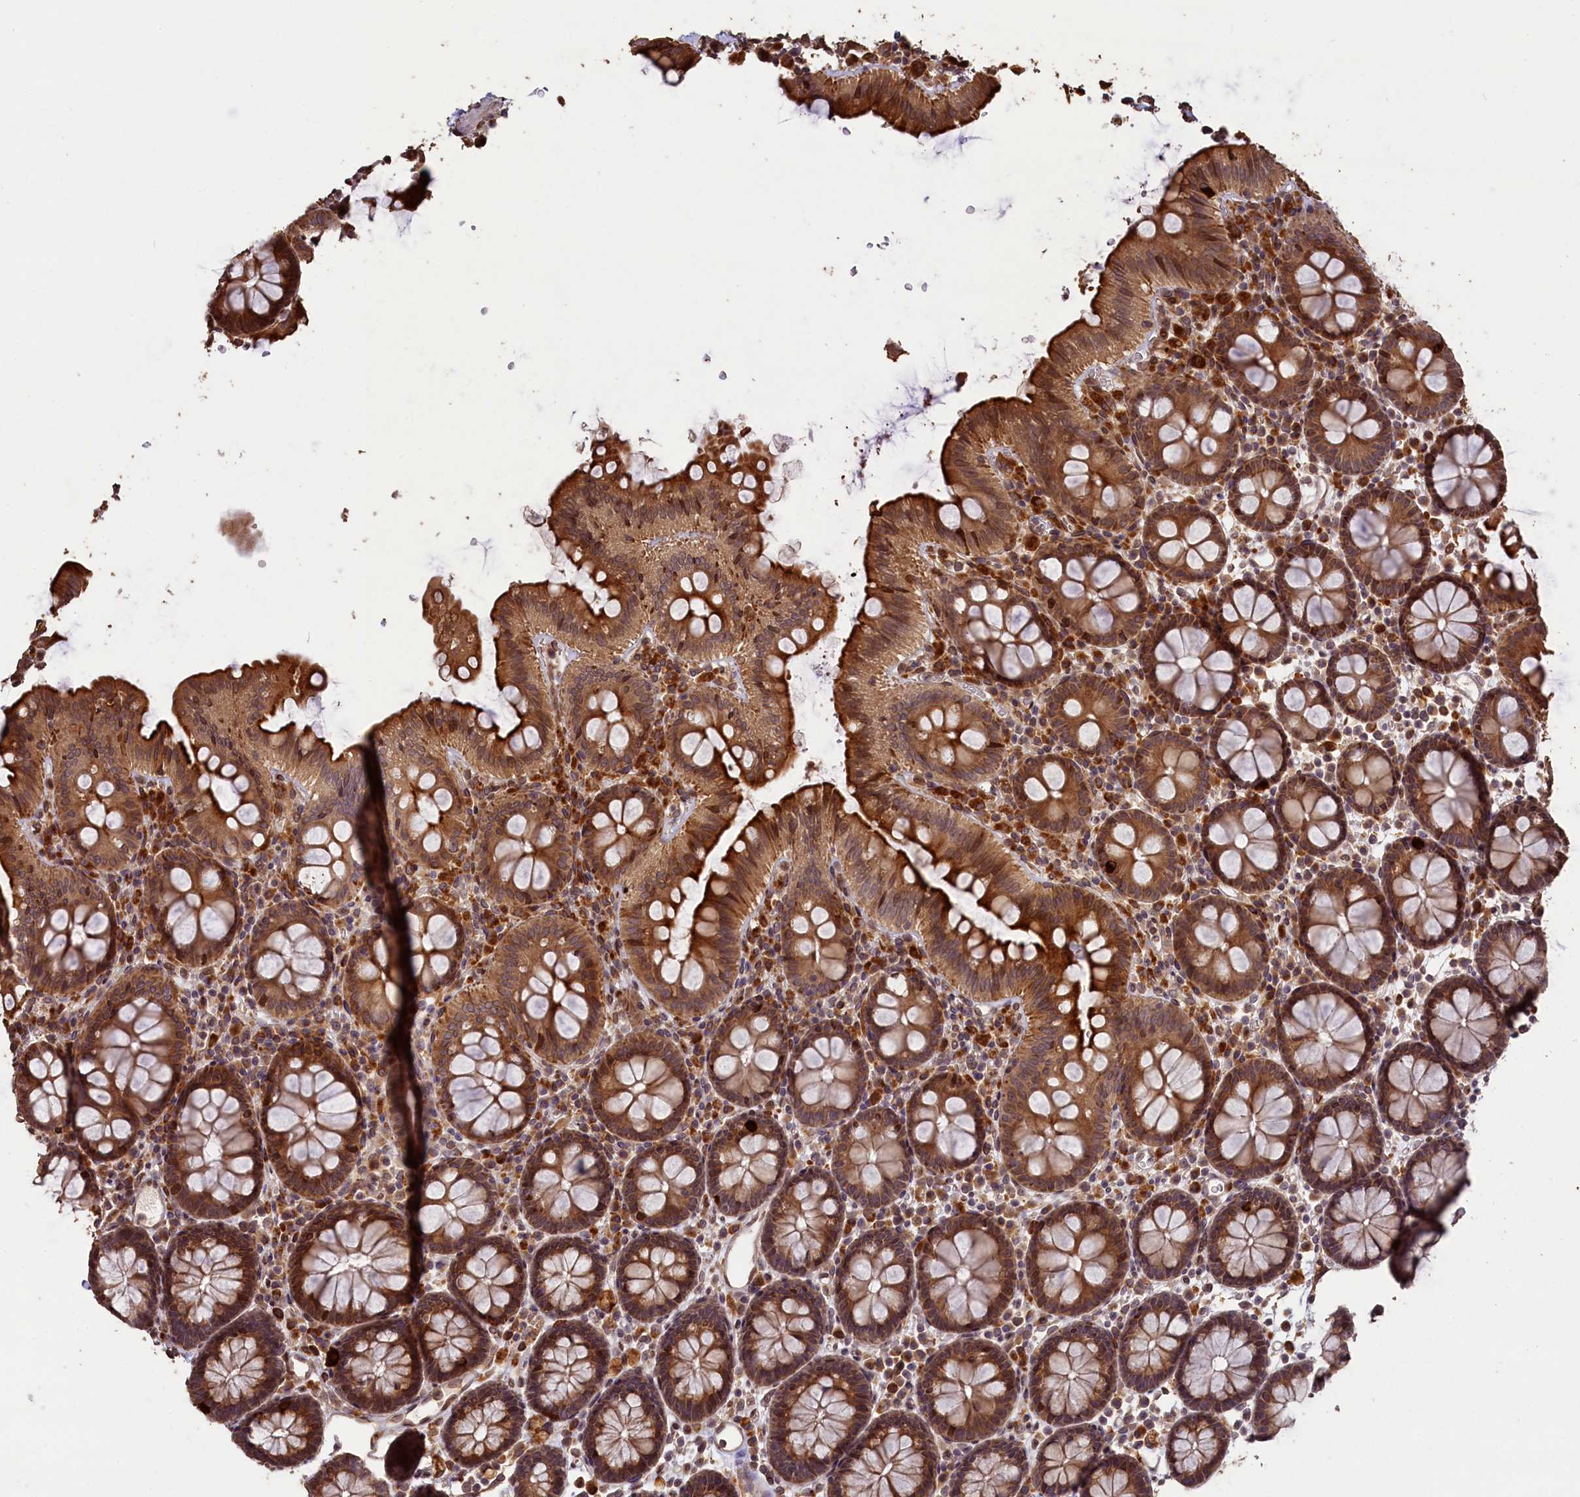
{"staining": {"intensity": "strong", "quantity": ">75%", "location": "cytoplasmic/membranous,nuclear"}, "tissue": "colon", "cell_type": "Glandular cells", "image_type": "normal", "snomed": [{"axis": "morphology", "description": "Normal tissue, NOS"}, {"axis": "topography", "description": "Colon"}], "caption": "Benign colon demonstrates strong cytoplasmic/membranous,nuclear expression in approximately >75% of glandular cells (brown staining indicates protein expression, while blue staining denotes nuclei)..", "gene": "SLC38A7", "patient": {"sex": "male", "age": 75}}